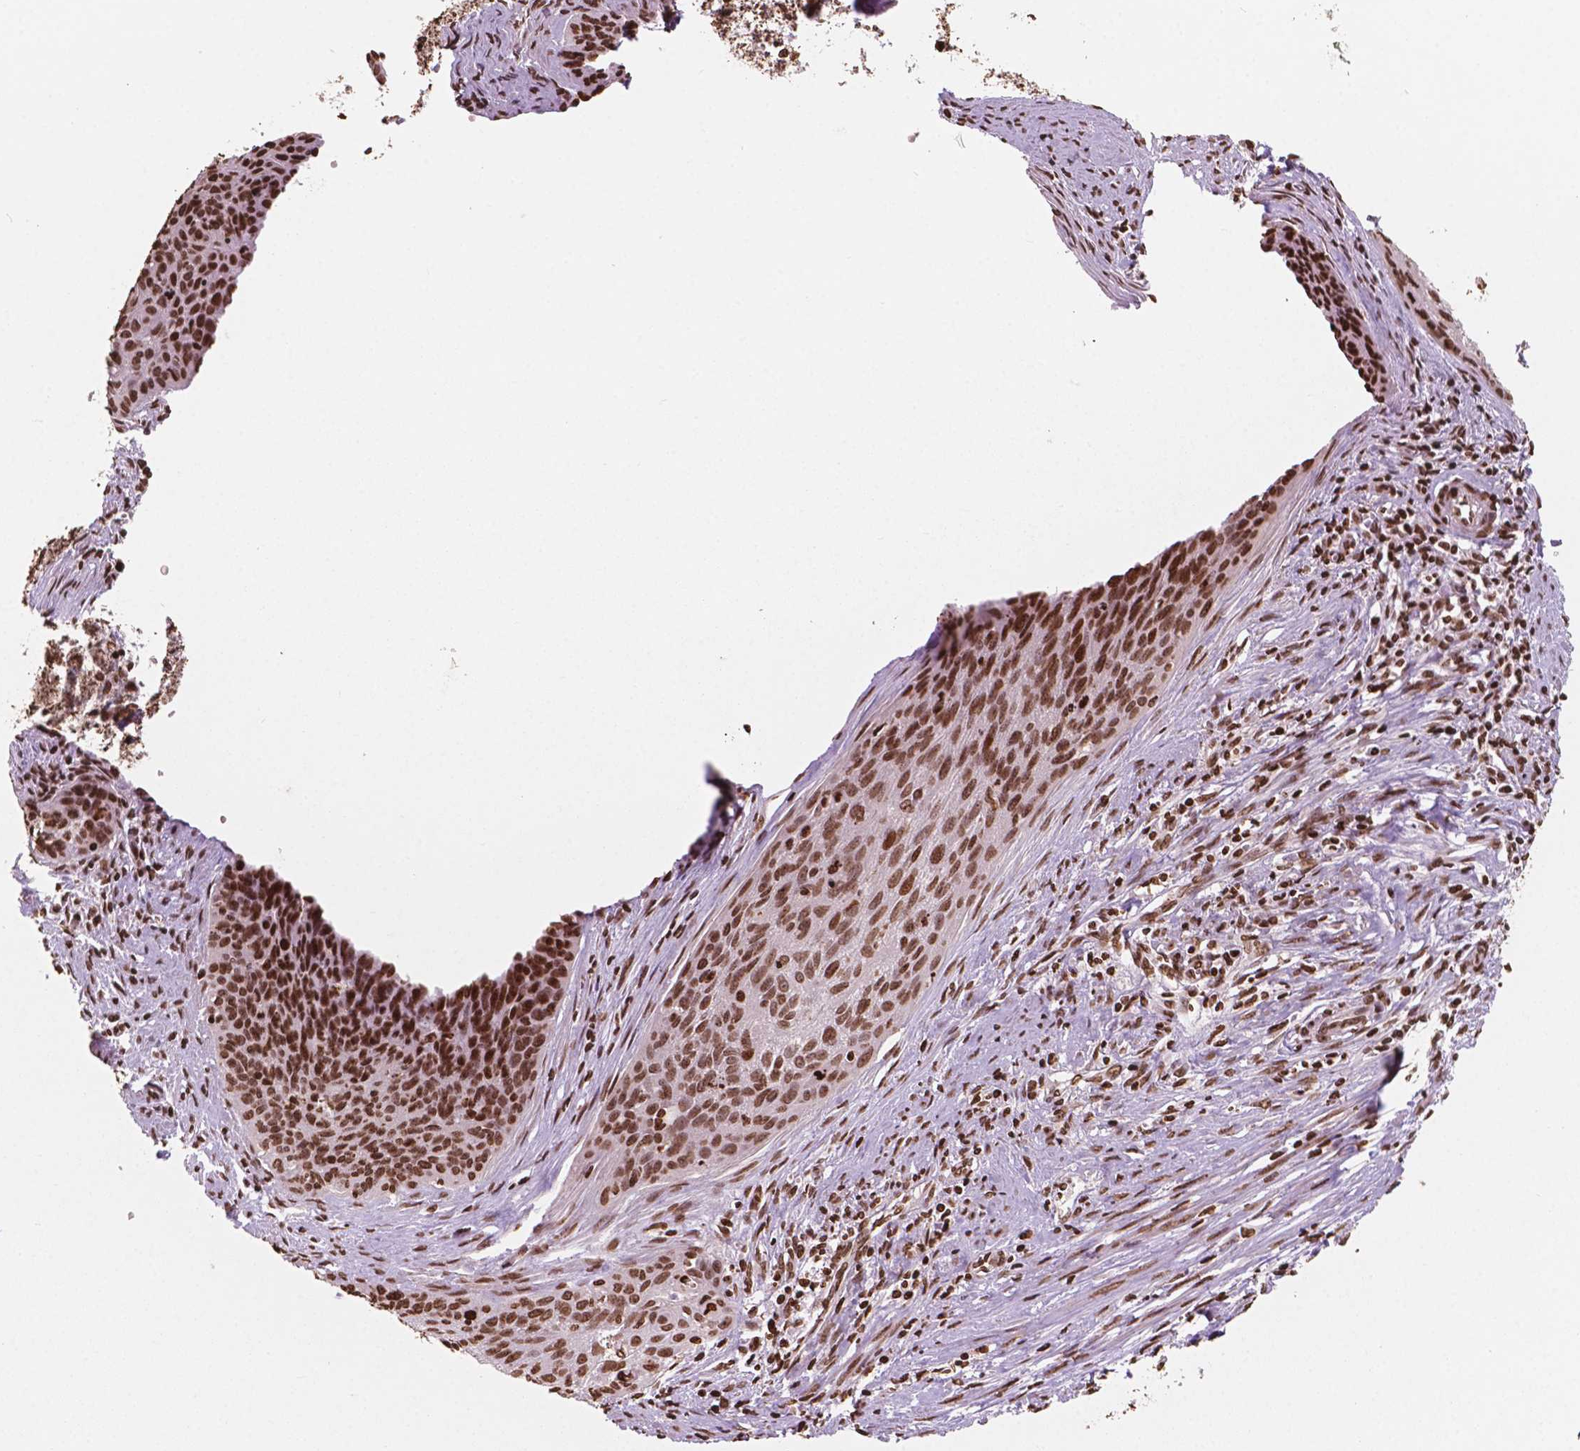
{"staining": {"intensity": "strong", "quantity": ">75%", "location": "nuclear"}, "tissue": "cervical cancer", "cell_type": "Tumor cells", "image_type": "cancer", "snomed": [{"axis": "morphology", "description": "Squamous cell carcinoma, NOS"}, {"axis": "topography", "description": "Cervix"}], "caption": "Cervical squamous cell carcinoma tissue shows strong nuclear positivity in about >75% of tumor cells, visualized by immunohistochemistry.", "gene": "H3C7", "patient": {"sex": "female", "age": 55}}